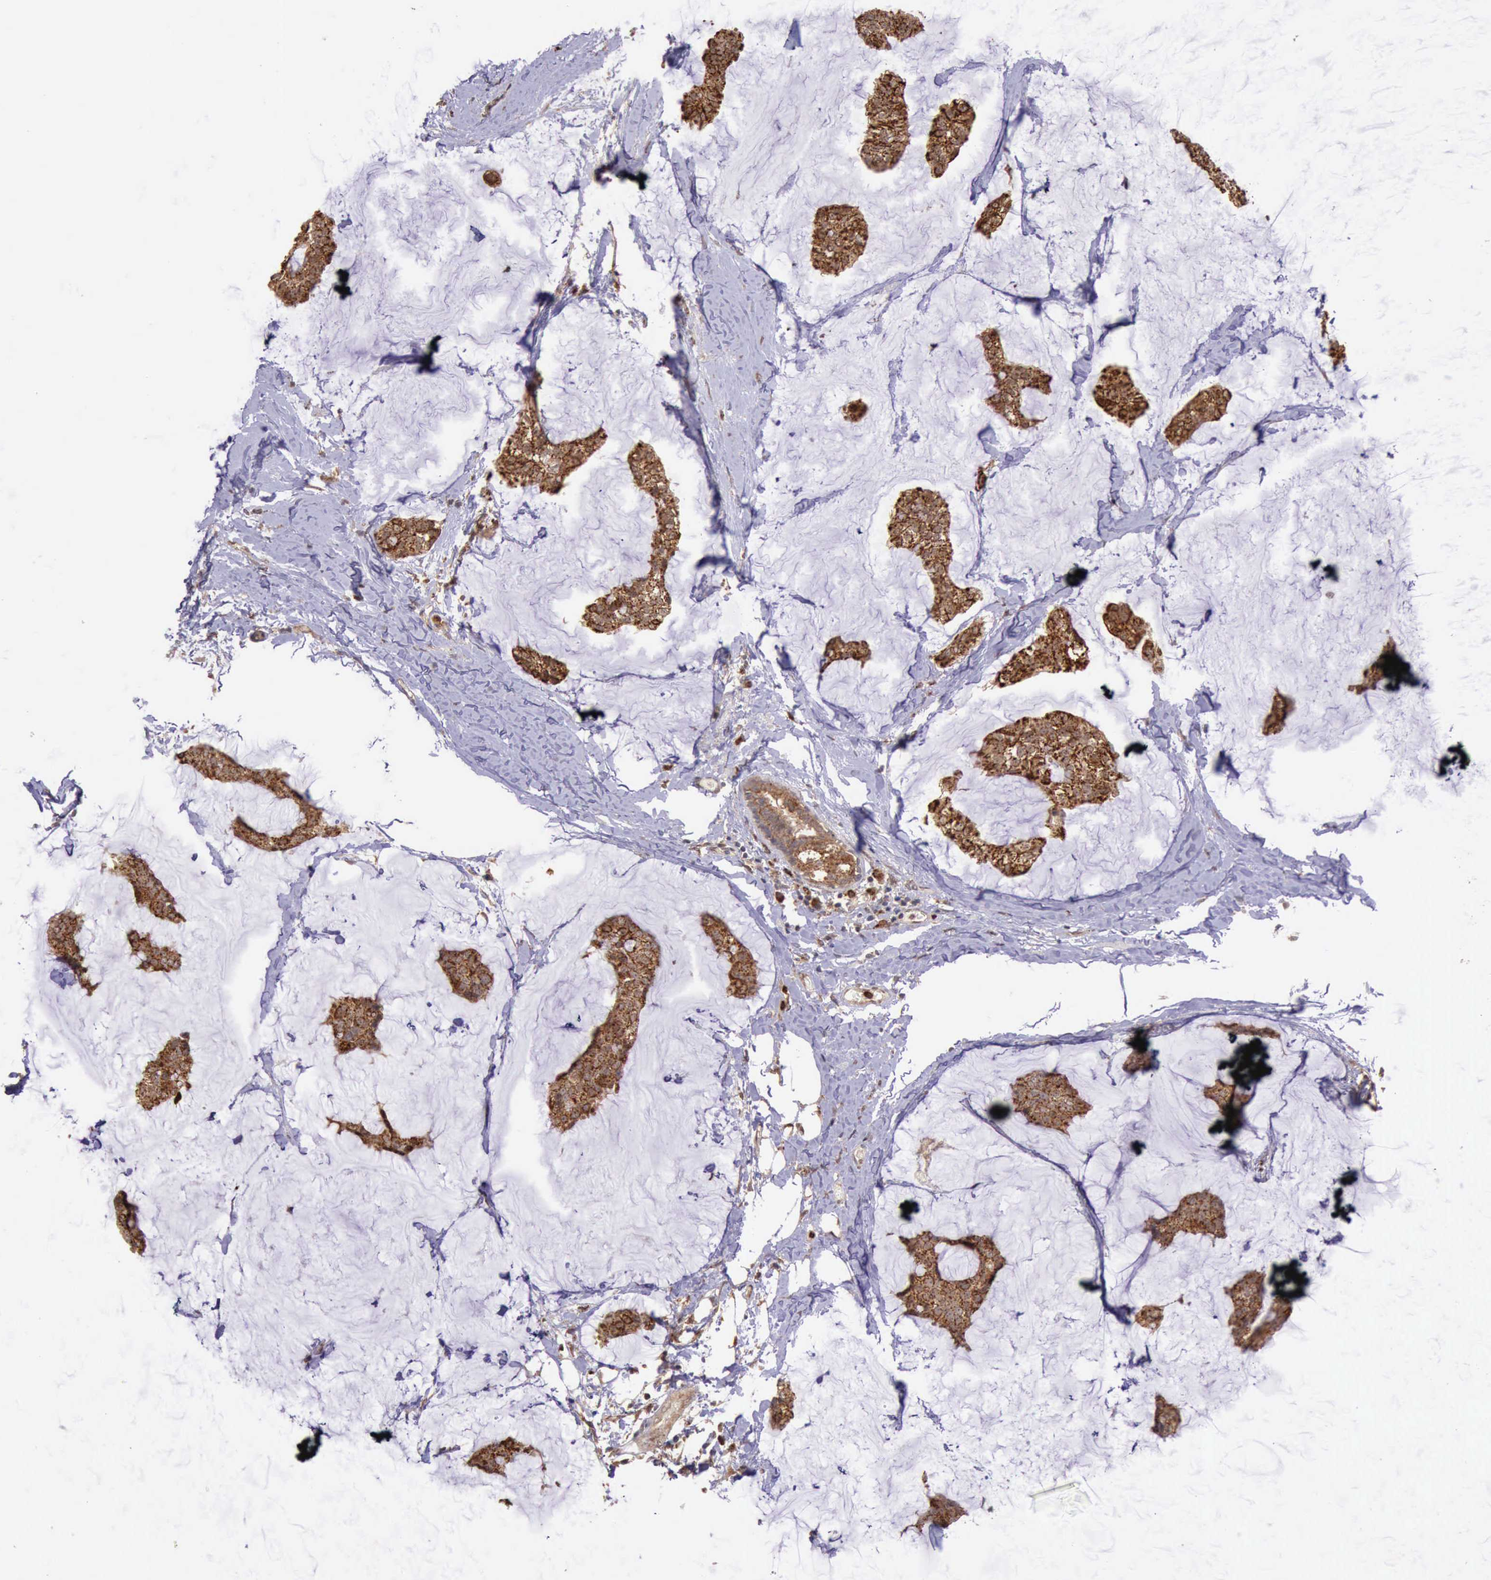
{"staining": {"intensity": "strong", "quantity": ">75%", "location": "cytoplasmic/membranous"}, "tissue": "breast cancer", "cell_type": "Tumor cells", "image_type": "cancer", "snomed": [{"axis": "morphology", "description": "Duct carcinoma"}, {"axis": "topography", "description": "Breast"}], "caption": "A high amount of strong cytoplasmic/membranous expression is identified in about >75% of tumor cells in breast intraductal carcinoma tissue.", "gene": "ARMCX3", "patient": {"sex": "female", "age": 93}}